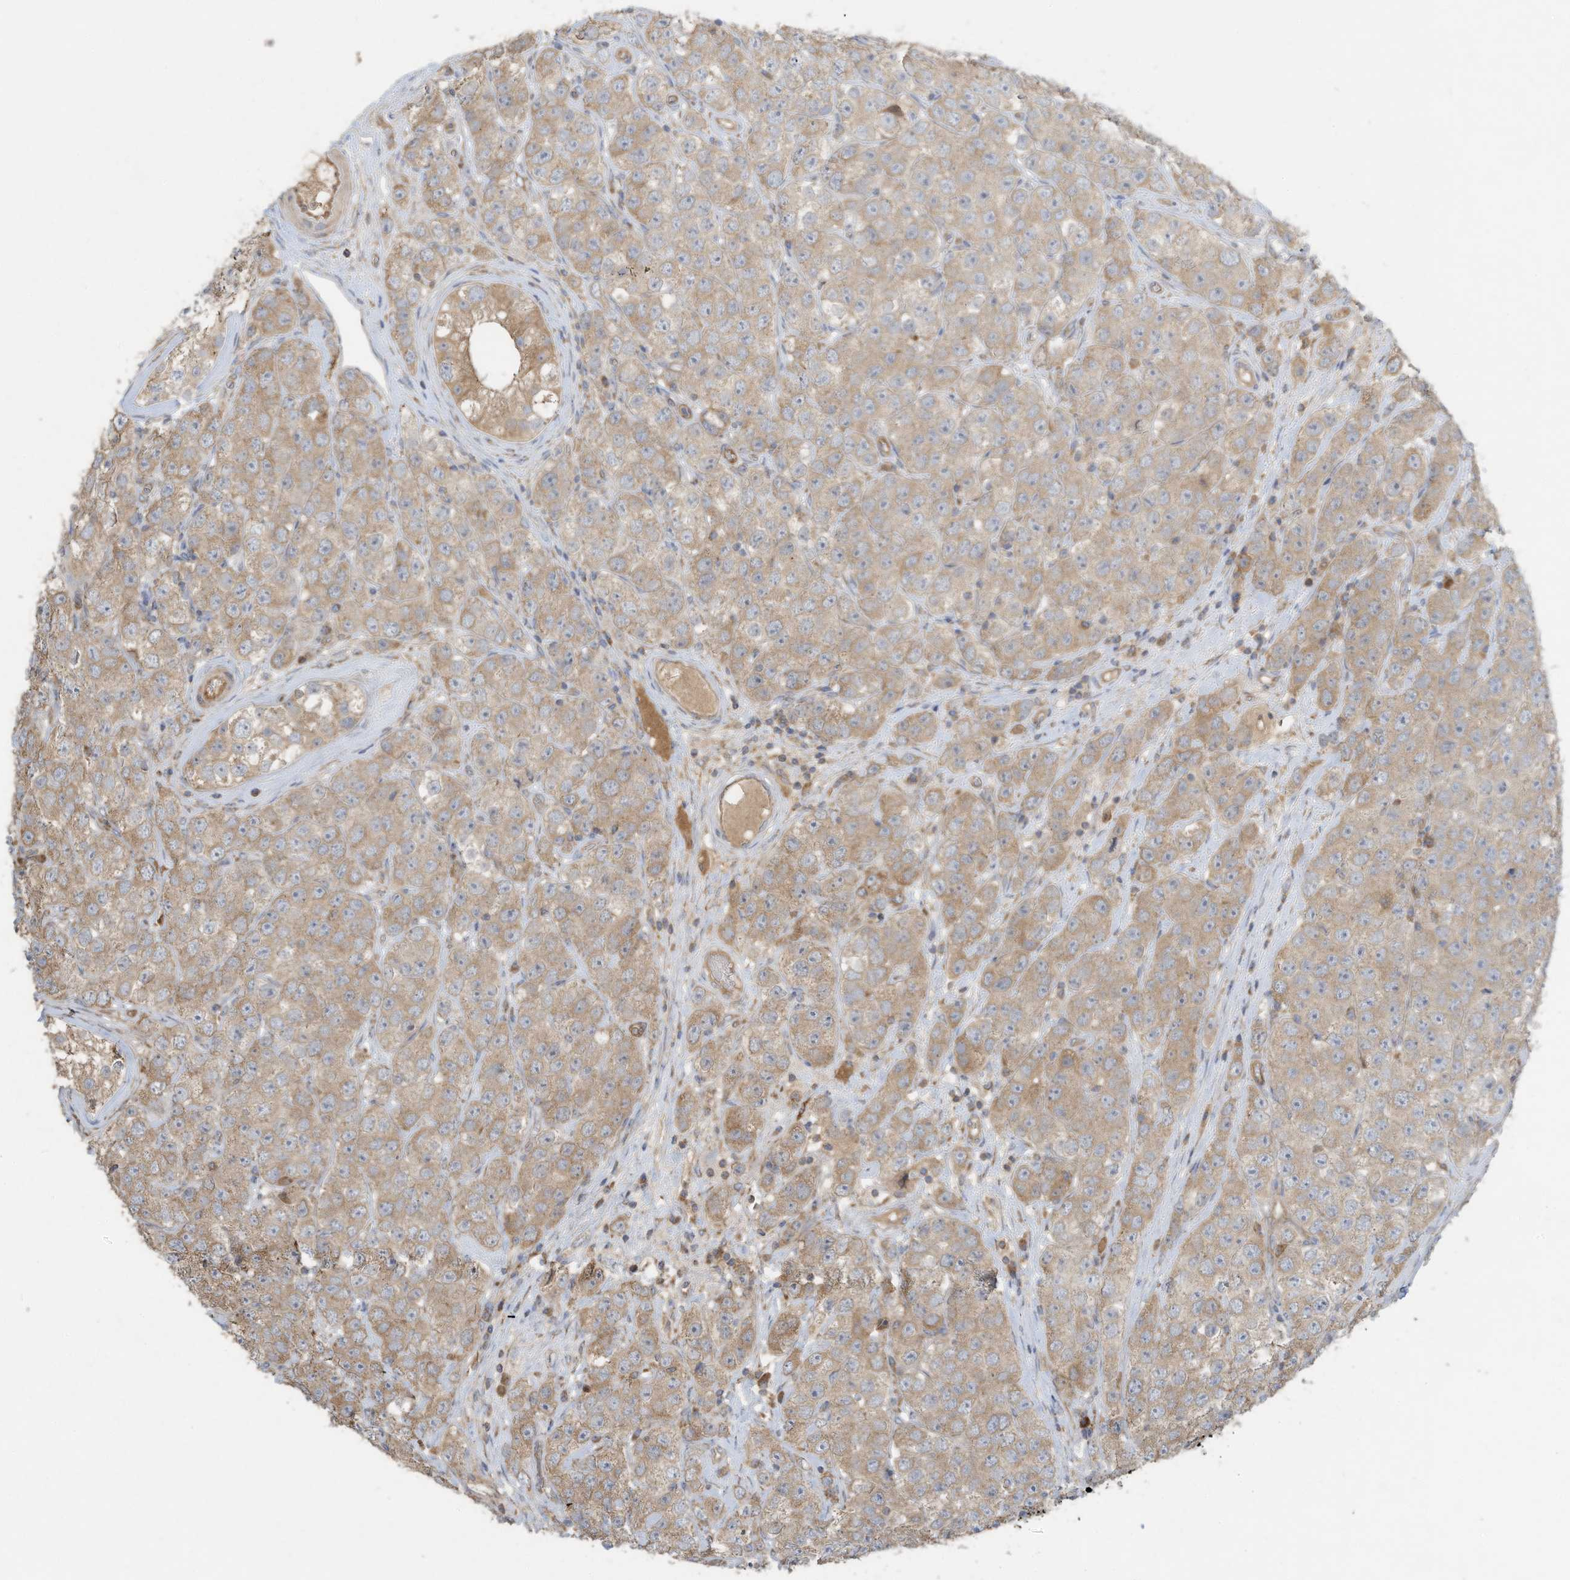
{"staining": {"intensity": "moderate", "quantity": ">75%", "location": "cytoplasmic/membranous"}, "tissue": "testis cancer", "cell_type": "Tumor cells", "image_type": "cancer", "snomed": [{"axis": "morphology", "description": "Seminoma, NOS"}, {"axis": "topography", "description": "Testis"}], "caption": "Protein positivity by IHC exhibits moderate cytoplasmic/membranous positivity in approximately >75% of tumor cells in testis seminoma. (DAB (3,3'-diaminobenzidine) IHC with brightfield microscopy, high magnification).", "gene": "SYNJ2", "patient": {"sex": "male", "age": 28}}